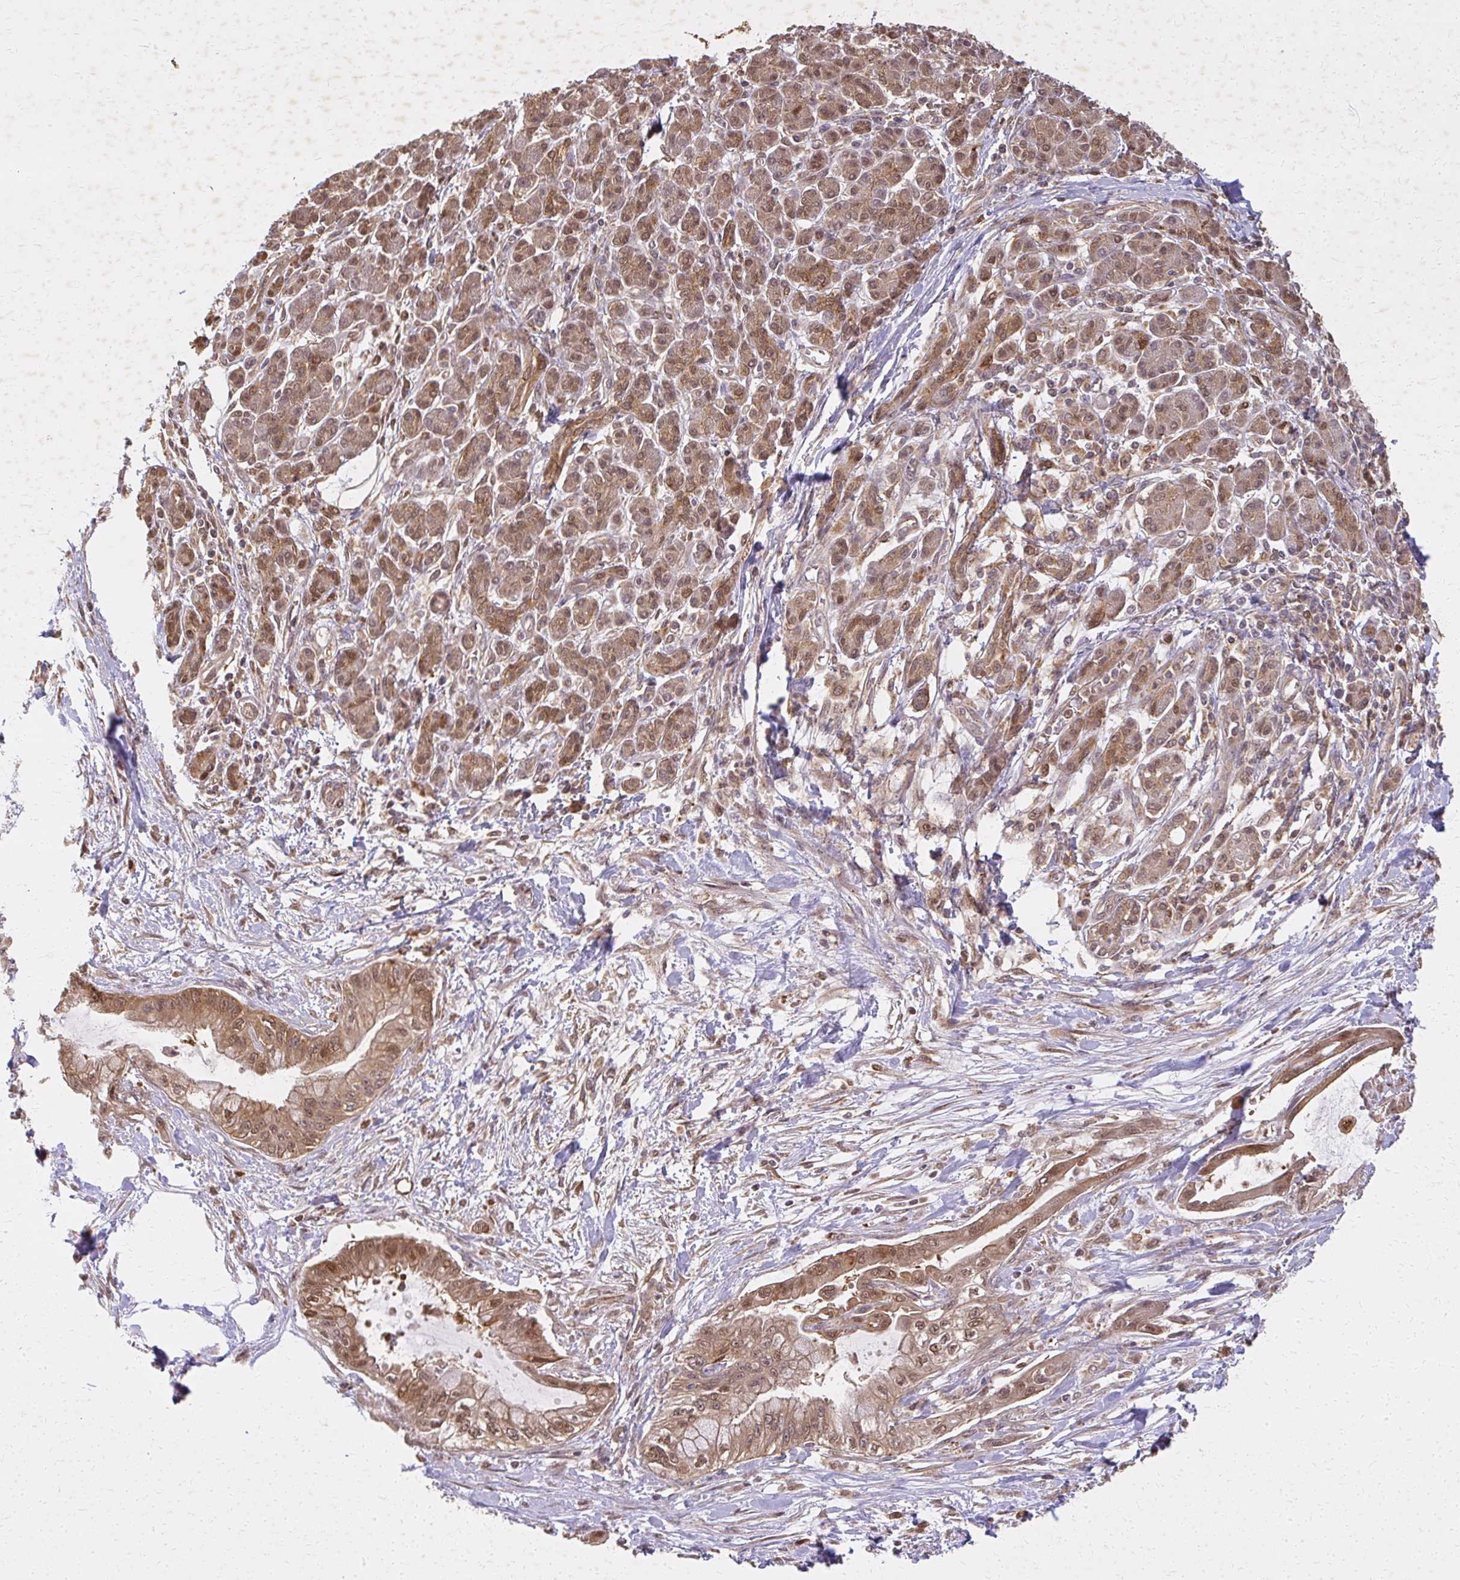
{"staining": {"intensity": "moderate", "quantity": ">75%", "location": "cytoplasmic/membranous,nuclear"}, "tissue": "pancreatic cancer", "cell_type": "Tumor cells", "image_type": "cancer", "snomed": [{"axis": "morphology", "description": "Adenocarcinoma, NOS"}, {"axis": "topography", "description": "Pancreas"}], "caption": "The micrograph reveals a brown stain indicating the presence of a protein in the cytoplasmic/membranous and nuclear of tumor cells in pancreatic cancer (adenocarcinoma).", "gene": "LARS2", "patient": {"sex": "male", "age": 48}}